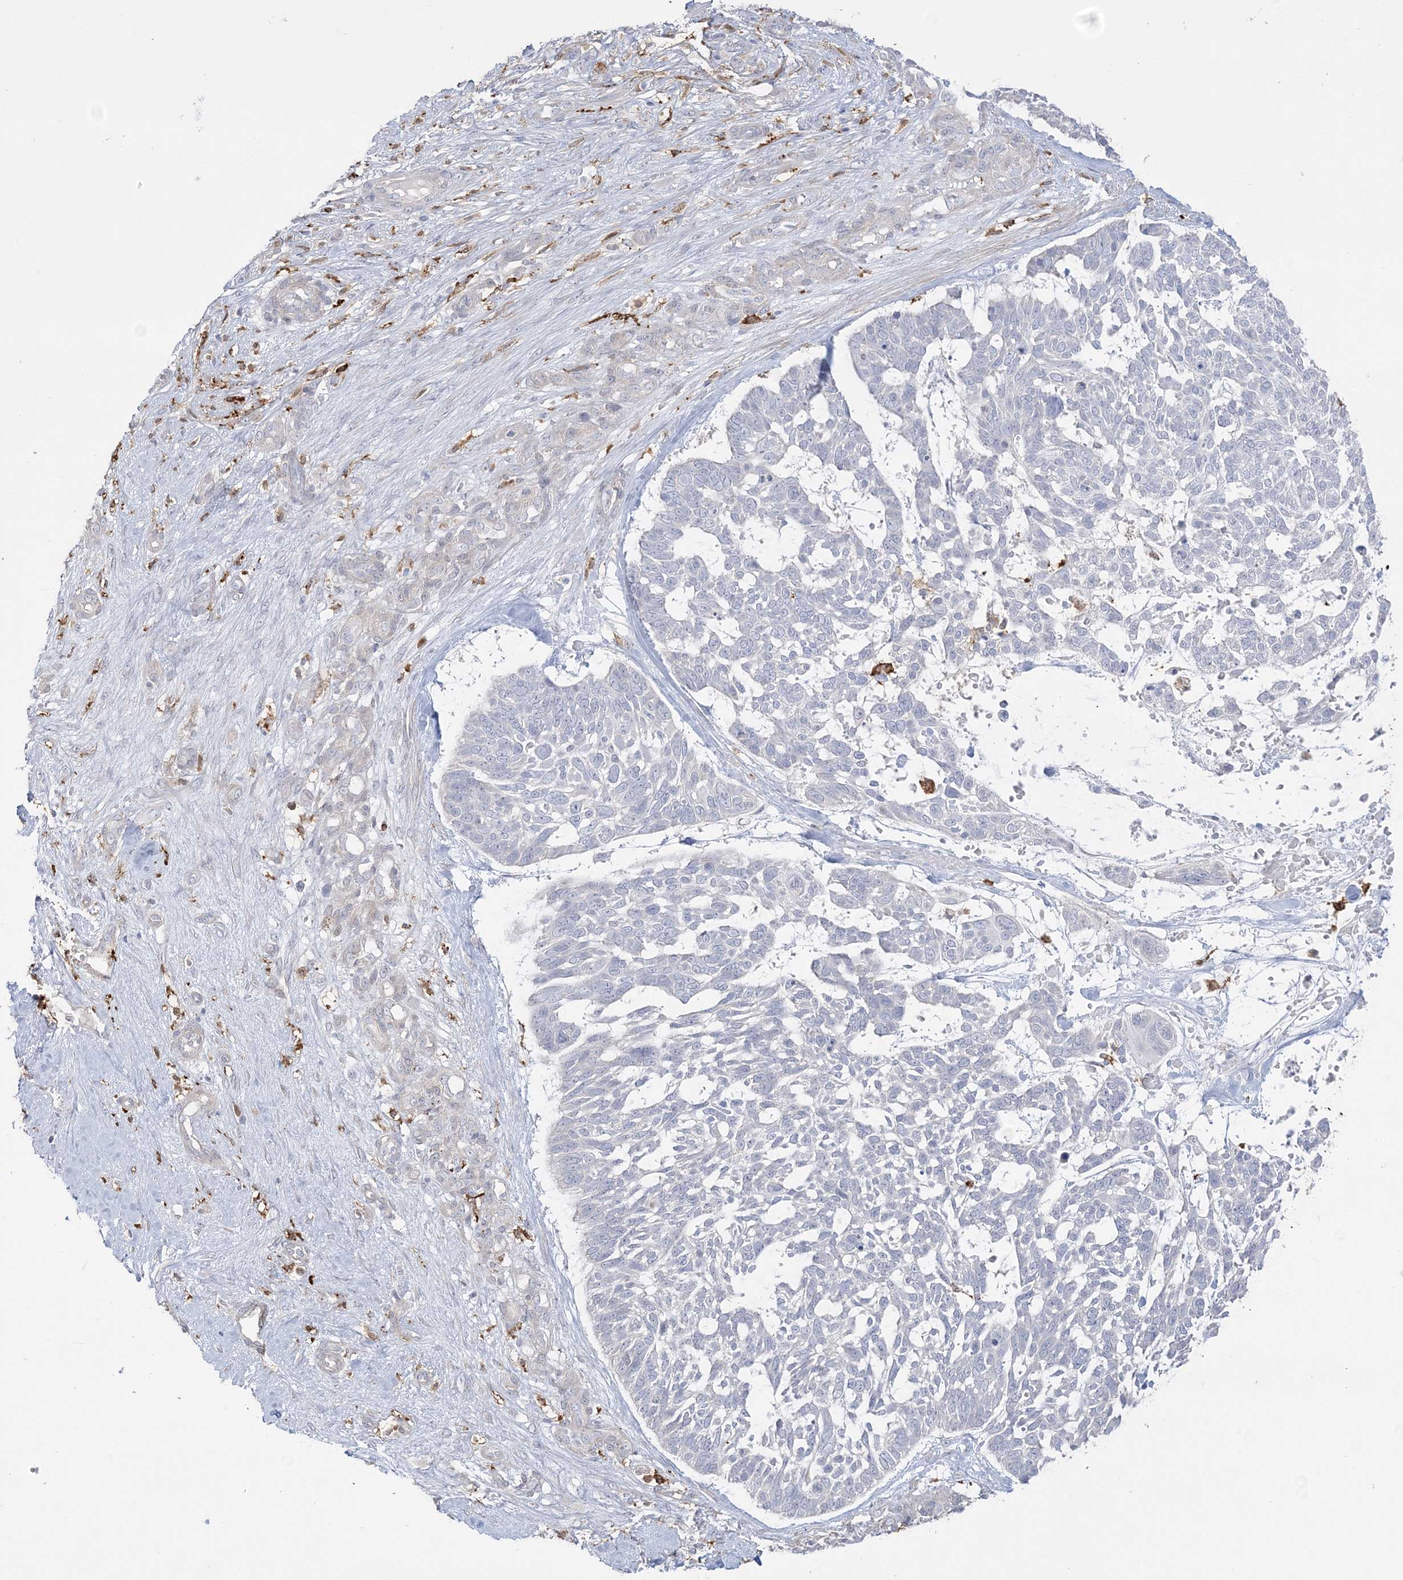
{"staining": {"intensity": "negative", "quantity": "none", "location": "none"}, "tissue": "skin cancer", "cell_type": "Tumor cells", "image_type": "cancer", "snomed": [{"axis": "morphology", "description": "Basal cell carcinoma"}, {"axis": "topography", "description": "Skin"}], "caption": "A high-resolution image shows immunohistochemistry staining of skin cancer (basal cell carcinoma), which demonstrates no significant positivity in tumor cells.", "gene": "HAAO", "patient": {"sex": "male", "age": 88}}